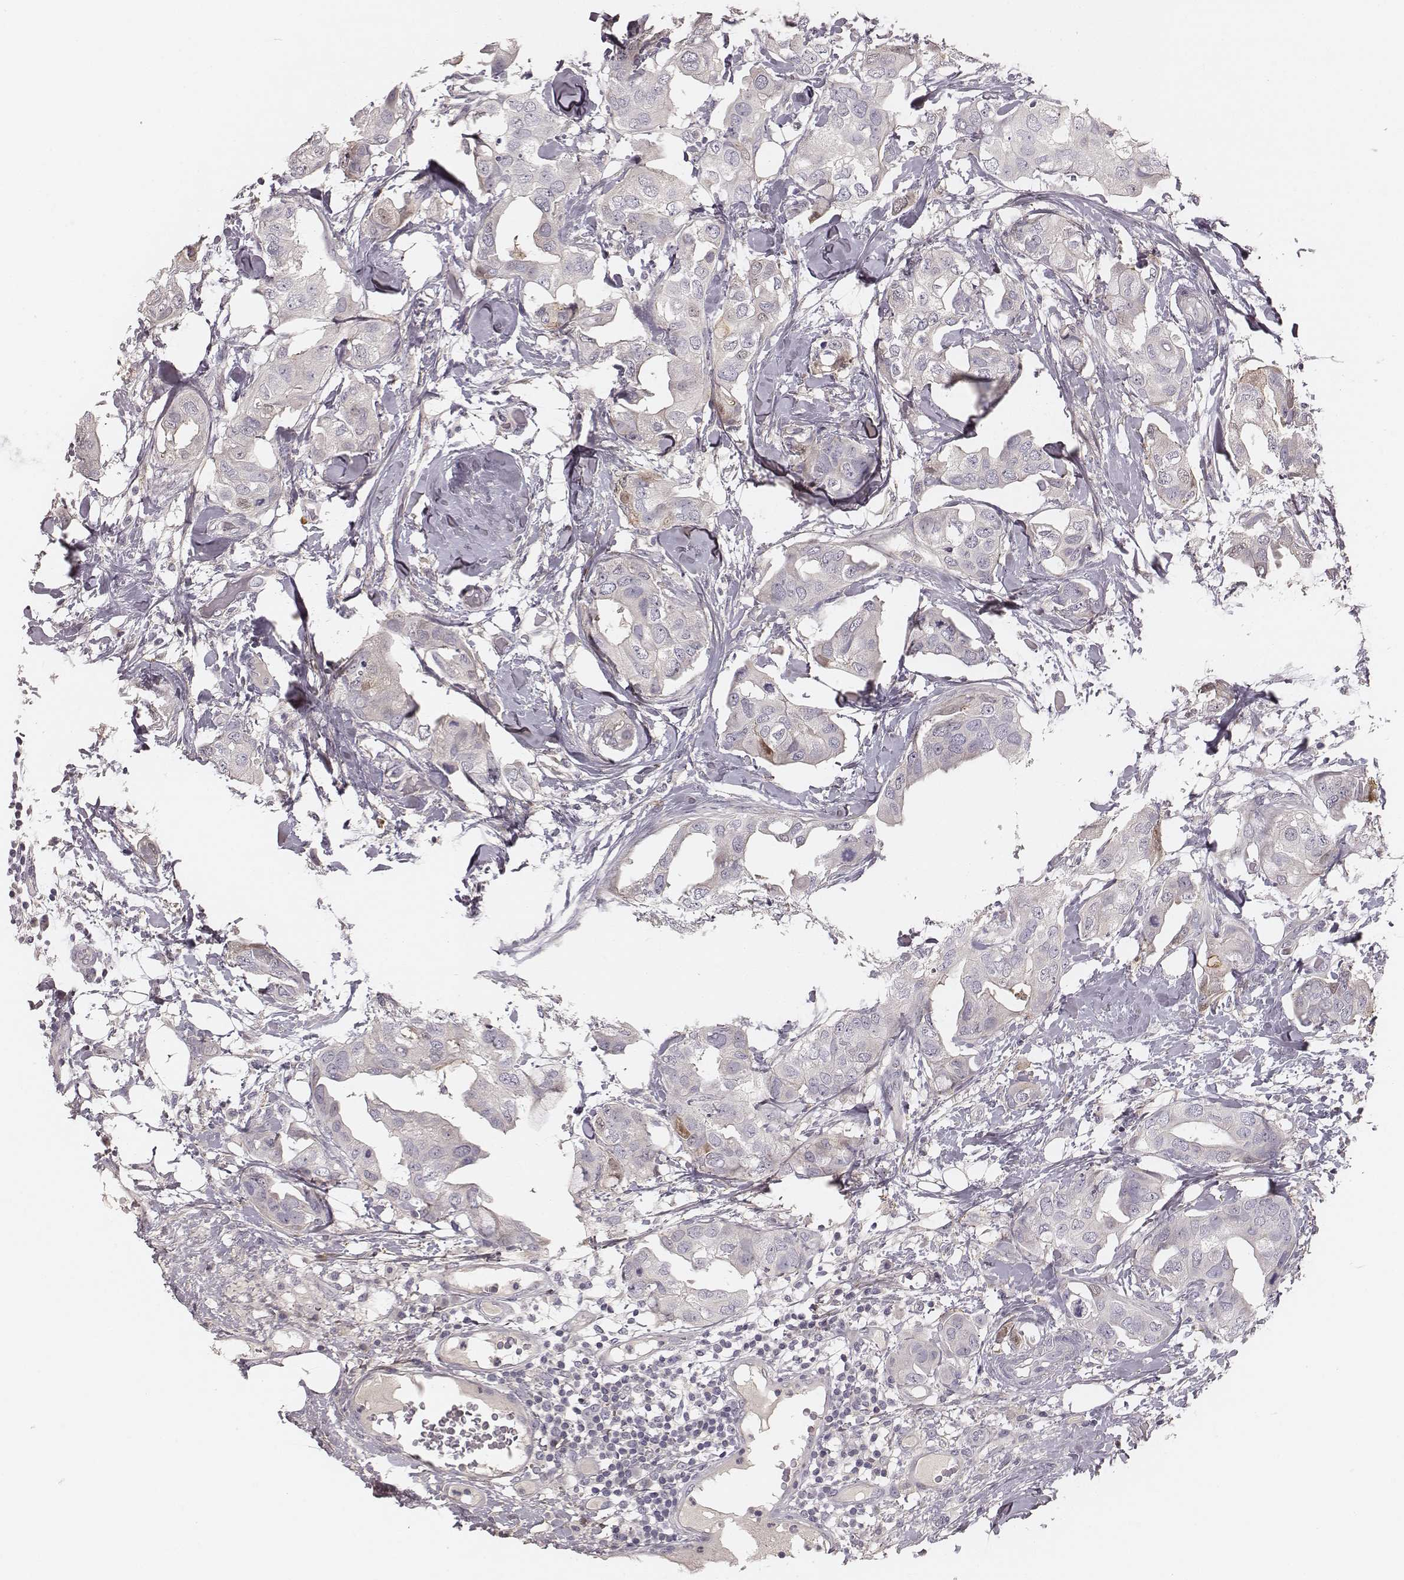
{"staining": {"intensity": "negative", "quantity": "none", "location": "none"}, "tissue": "breast cancer", "cell_type": "Tumor cells", "image_type": "cancer", "snomed": [{"axis": "morphology", "description": "Normal tissue, NOS"}, {"axis": "morphology", "description": "Duct carcinoma"}, {"axis": "topography", "description": "Breast"}], "caption": "Immunohistochemical staining of breast cancer (intraductal carcinoma) shows no significant positivity in tumor cells.", "gene": "SDCBP2", "patient": {"sex": "female", "age": 40}}